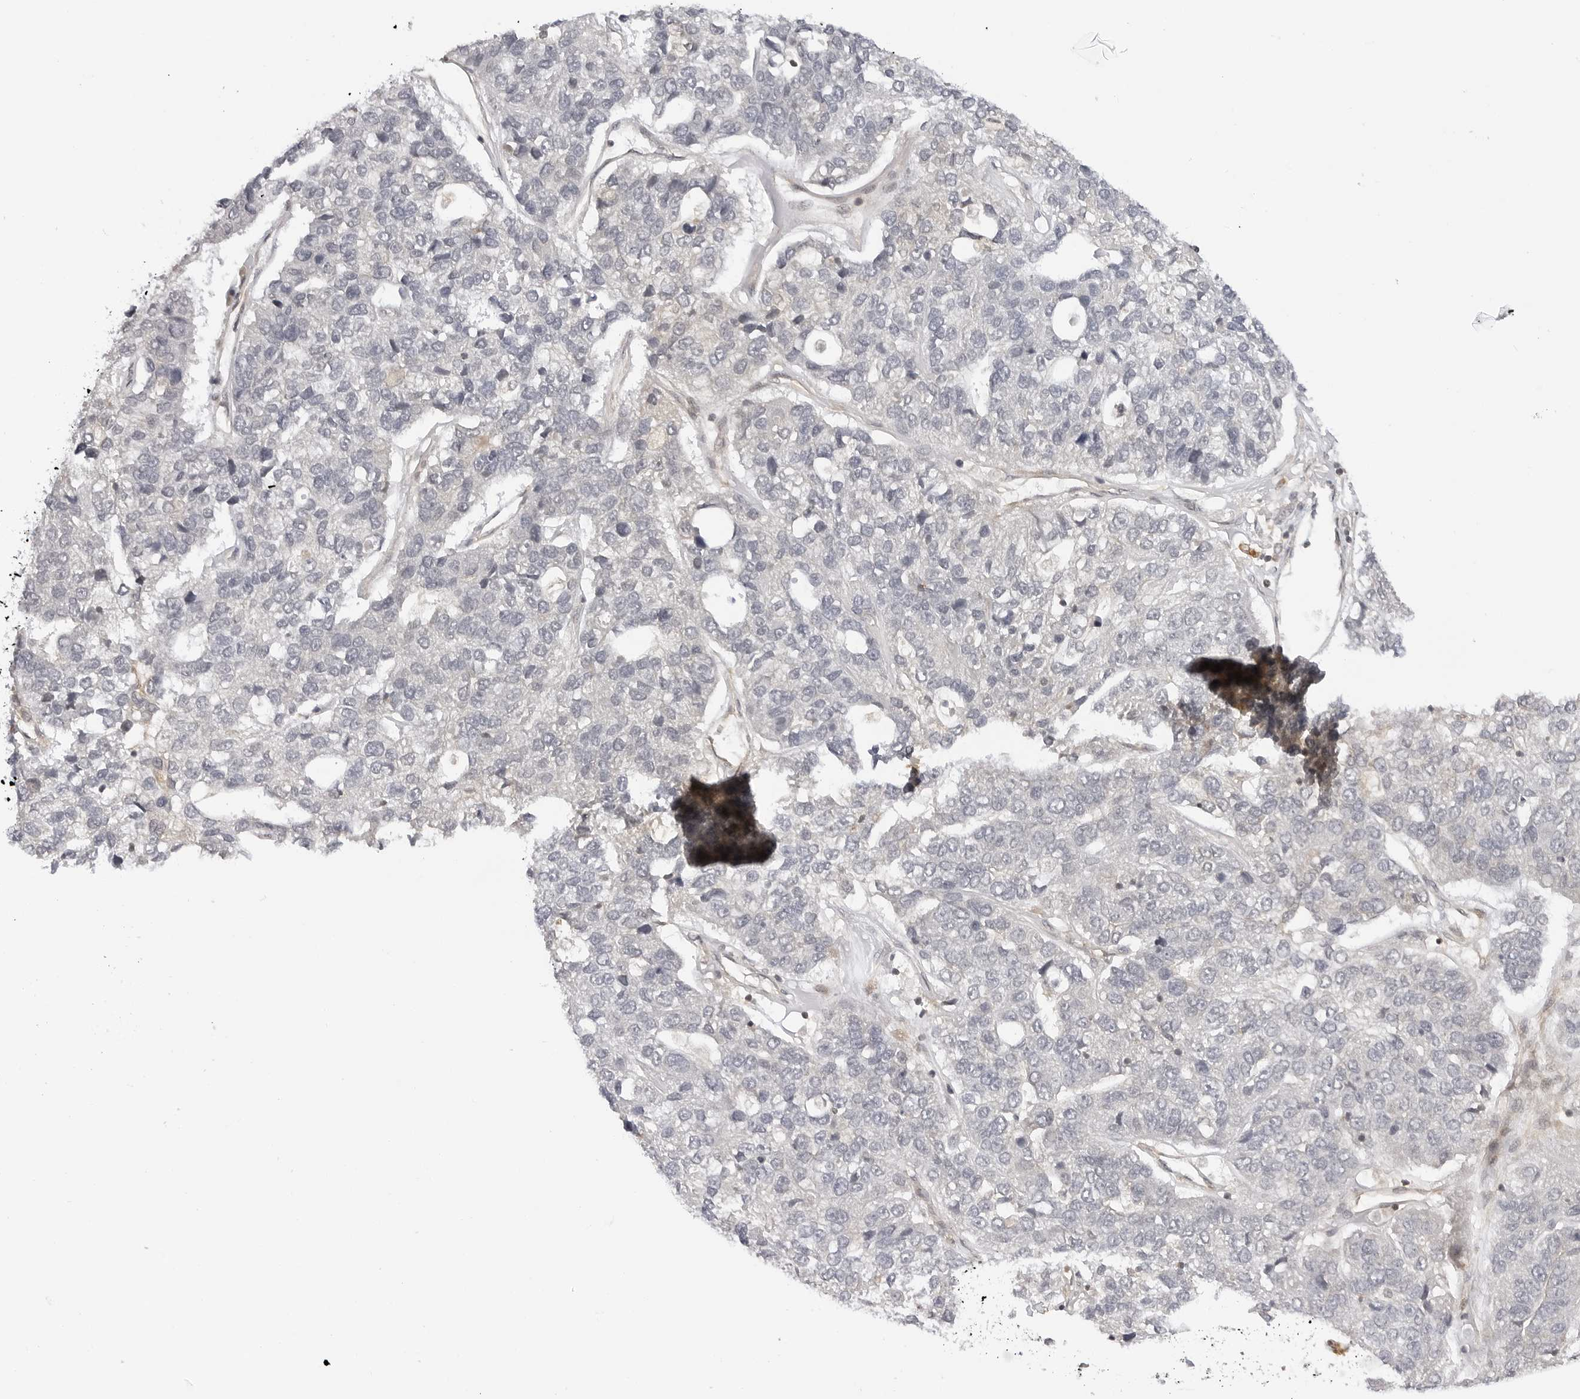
{"staining": {"intensity": "negative", "quantity": "none", "location": "none"}, "tissue": "pancreatic cancer", "cell_type": "Tumor cells", "image_type": "cancer", "snomed": [{"axis": "morphology", "description": "Adenocarcinoma, NOS"}, {"axis": "topography", "description": "Pancreas"}], "caption": "Immunohistochemistry (IHC) photomicrograph of human pancreatic adenocarcinoma stained for a protein (brown), which demonstrates no expression in tumor cells.", "gene": "MAP2K5", "patient": {"sex": "female", "age": 61}}